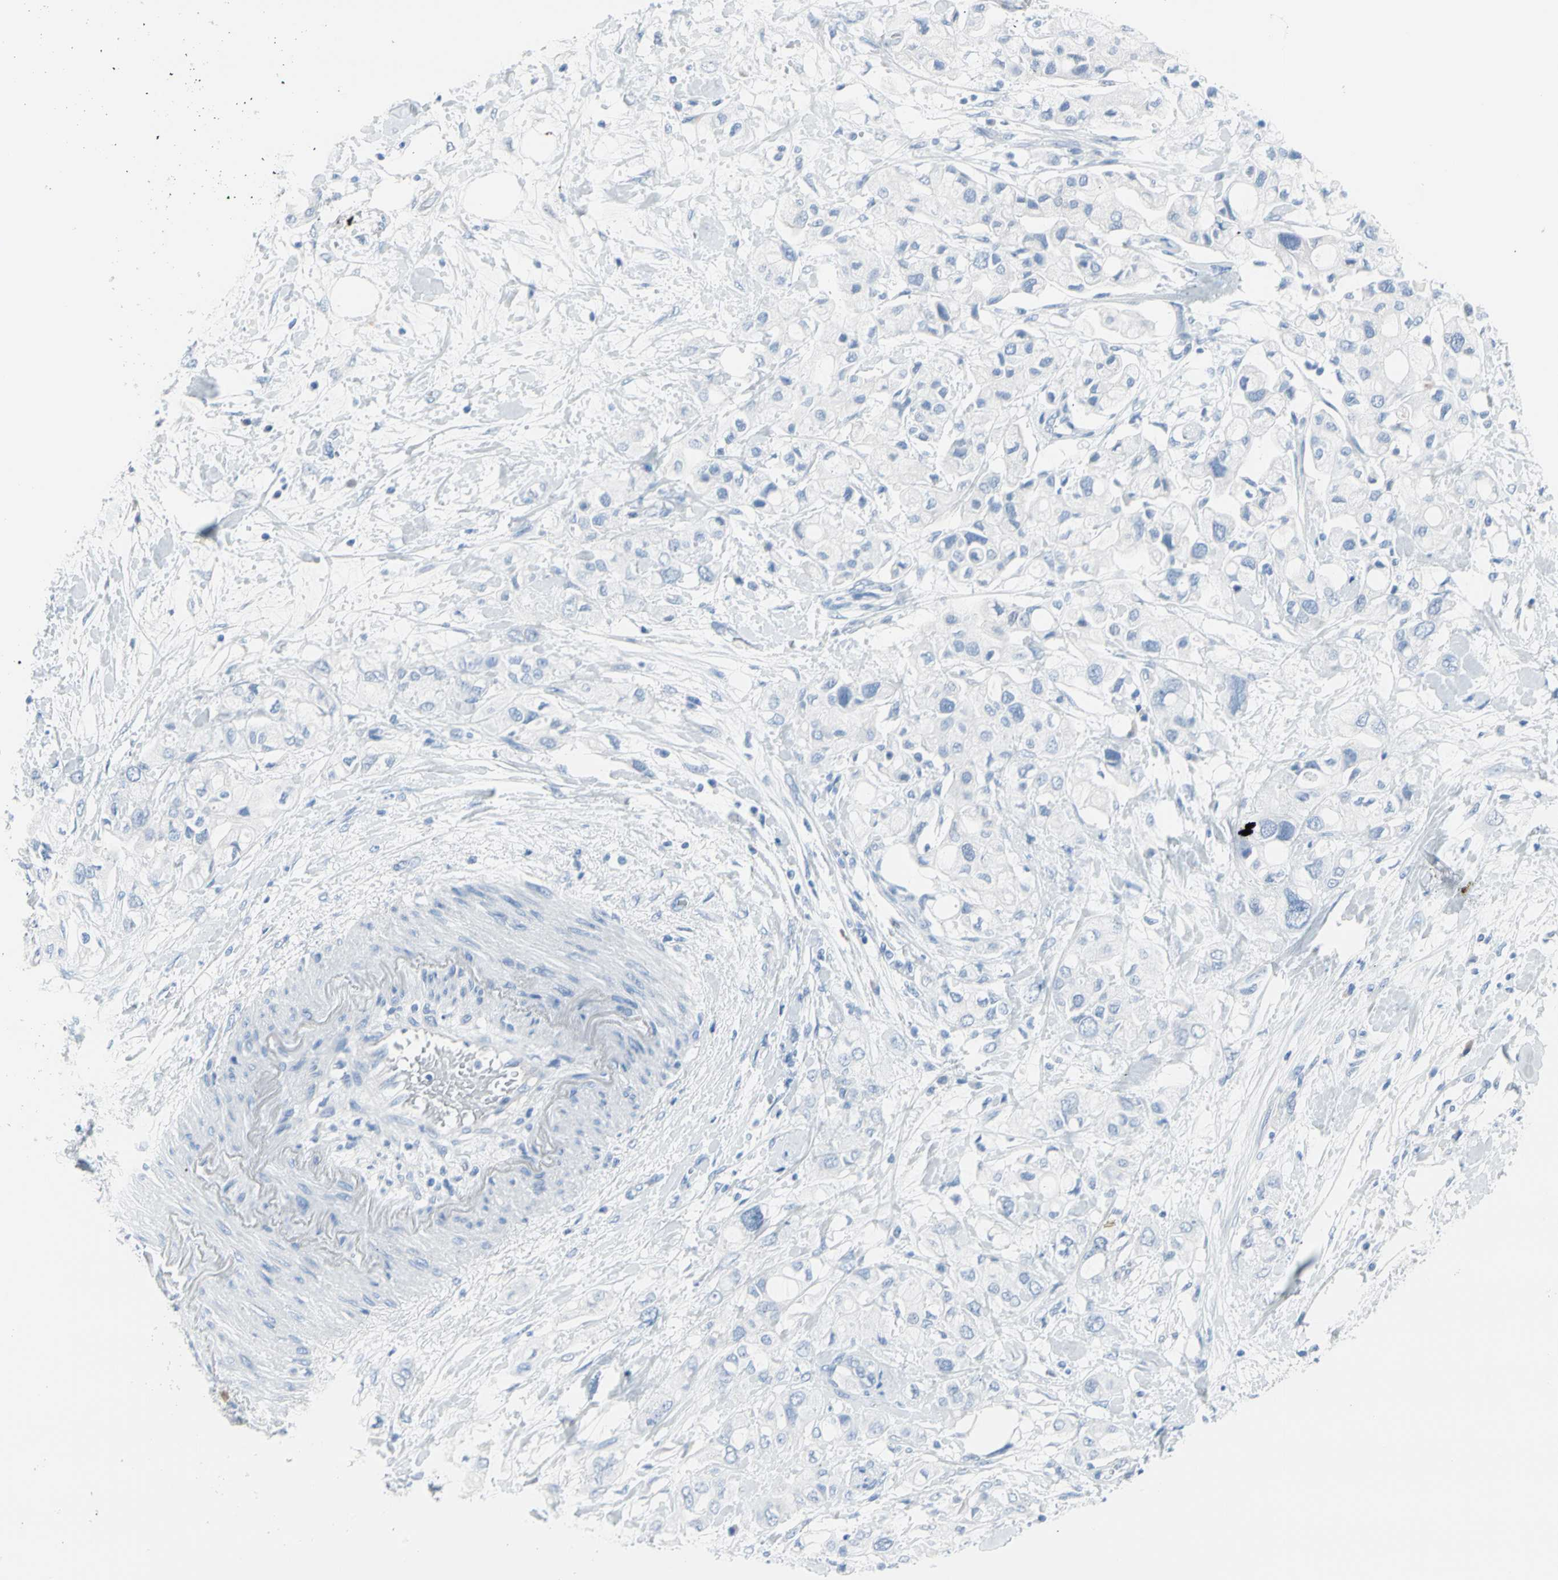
{"staining": {"intensity": "negative", "quantity": "none", "location": "none"}, "tissue": "pancreatic cancer", "cell_type": "Tumor cells", "image_type": "cancer", "snomed": [{"axis": "morphology", "description": "Adenocarcinoma, NOS"}, {"axis": "topography", "description": "Pancreas"}], "caption": "Immunohistochemistry photomicrograph of human pancreatic cancer (adenocarcinoma) stained for a protein (brown), which reveals no staining in tumor cells. (Brightfield microscopy of DAB (3,3'-diaminobenzidine) immunohistochemistry (IHC) at high magnification).", "gene": "TPO", "patient": {"sex": "female", "age": 56}}